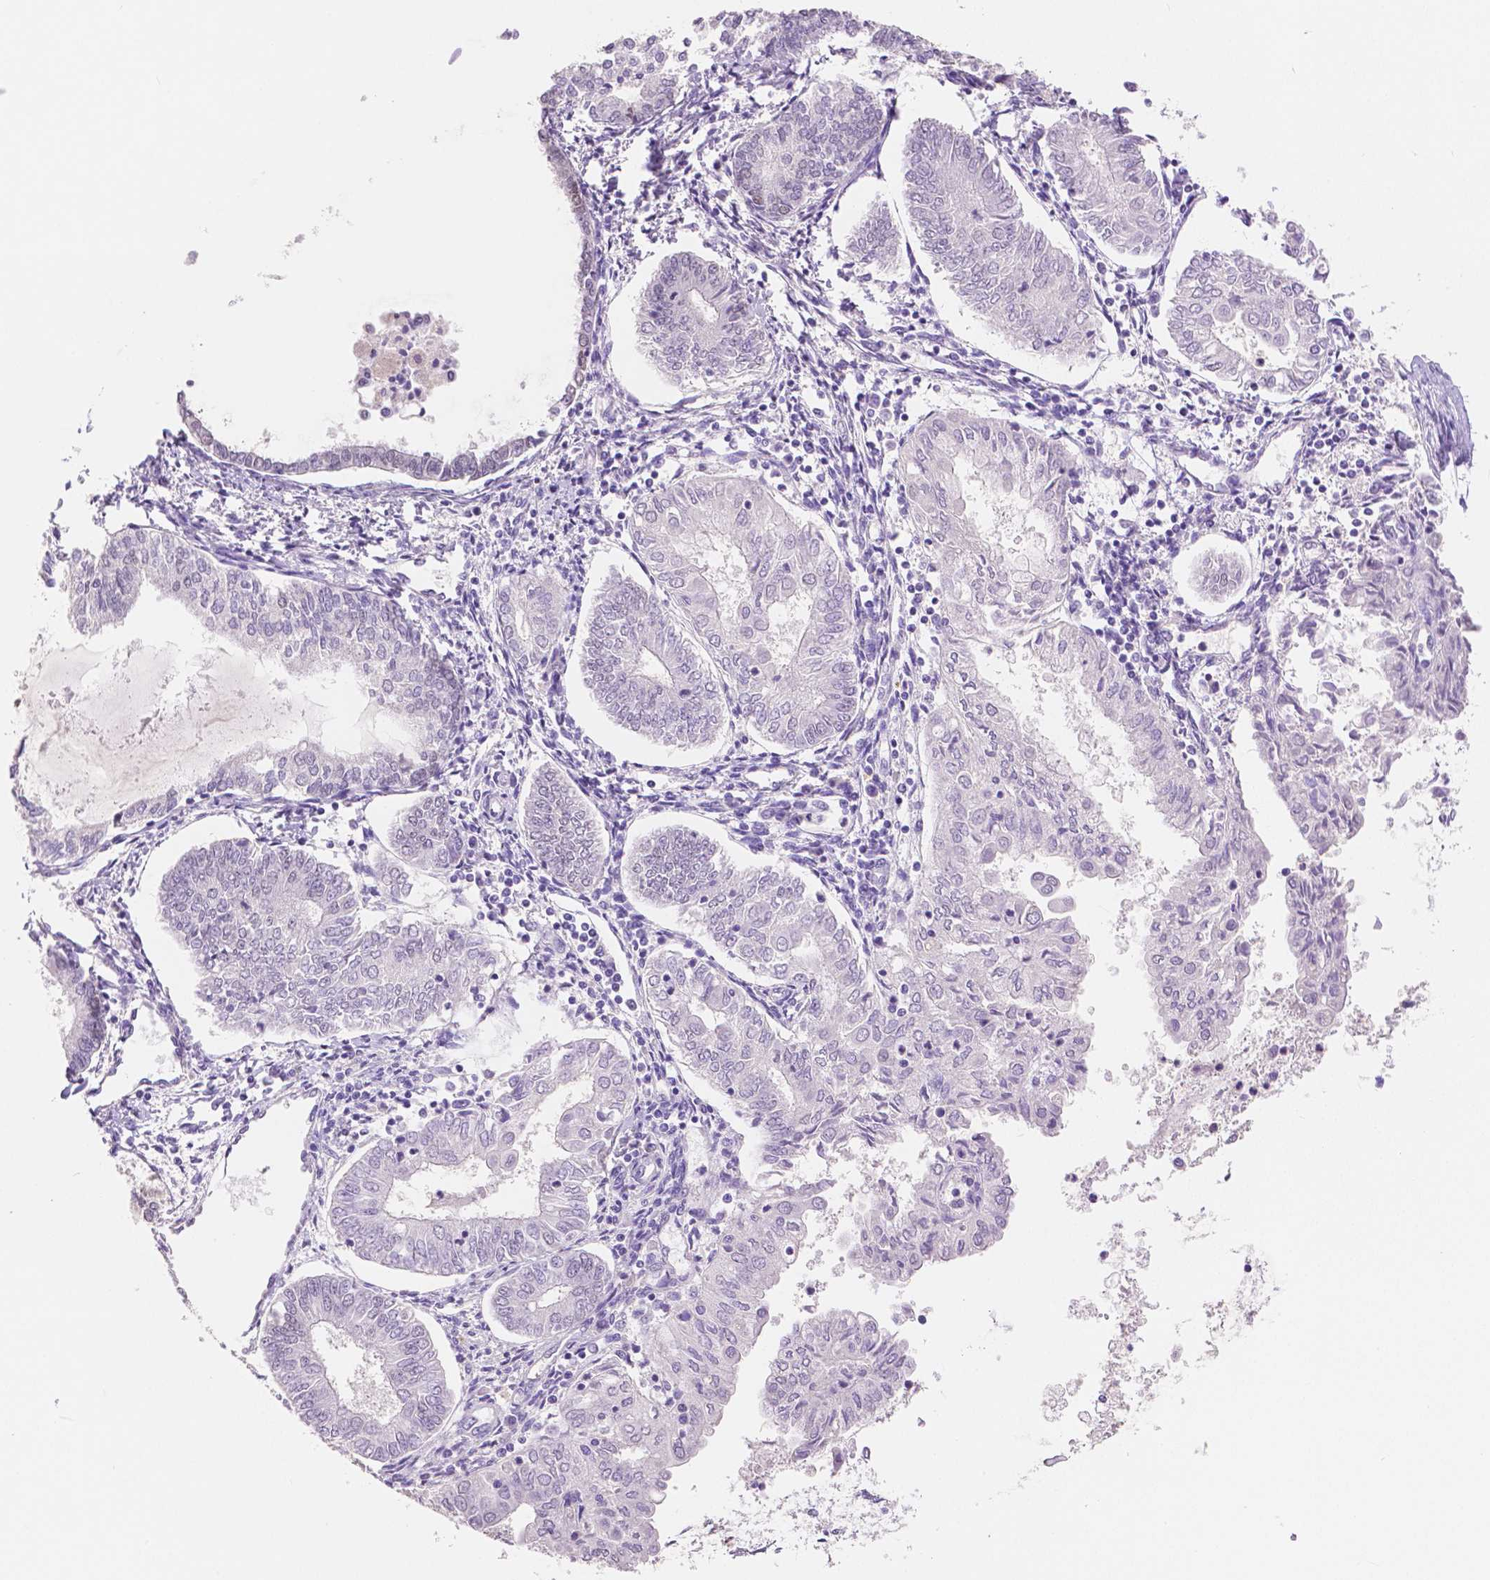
{"staining": {"intensity": "negative", "quantity": "none", "location": "none"}, "tissue": "endometrial cancer", "cell_type": "Tumor cells", "image_type": "cancer", "snomed": [{"axis": "morphology", "description": "Adenocarcinoma, NOS"}, {"axis": "topography", "description": "Endometrium"}], "caption": "A histopathology image of human endometrial cancer (adenocarcinoma) is negative for staining in tumor cells.", "gene": "HNF1B", "patient": {"sex": "female", "age": 68}}